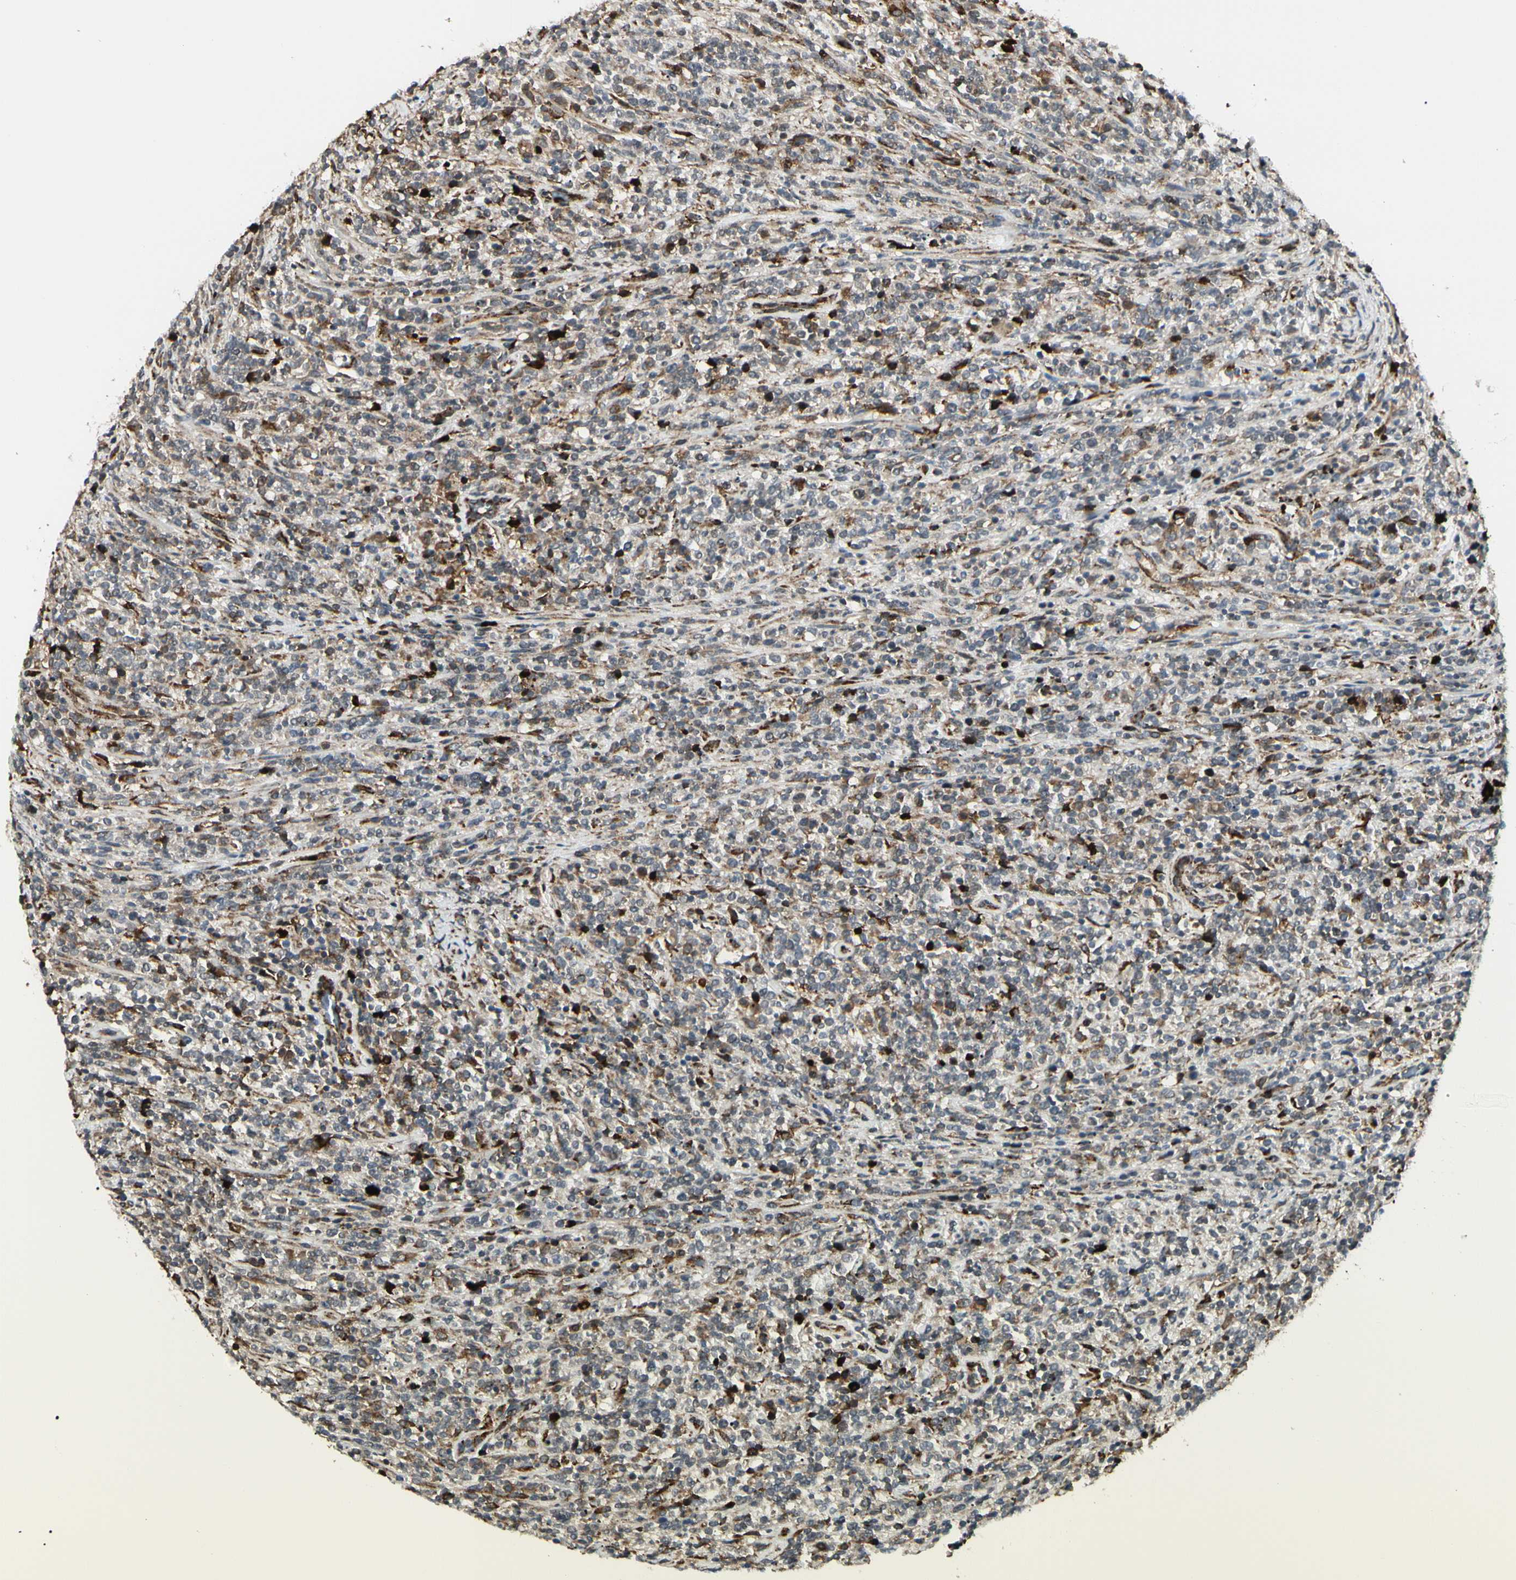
{"staining": {"intensity": "weak", "quantity": "25%-75%", "location": "cytoplasmic/membranous"}, "tissue": "lymphoma", "cell_type": "Tumor cells", "image_type": "cancer", "snomed": [{"axis": "morphology", "description": "Malignant lymphoma, non-Hodgkin's type, High grade"}, {"axis": "topography", "description": "Soft tissue"}], "caption": "IHC (DAB) staining of human malignant lymphoma, non-Hodgkin's type (high-grade) demonstrates weak cytoplasmic/membranous protein positivity in approximately 25%-75% of tumor cells. The staining was performed using DAB to visualize the protein expression in brown, while the nuclei were stained in blue with hematoxylin (Magnification: 20x).", "gene": "HSP90B1", "patient": {"sex": "male", "age": 18}}